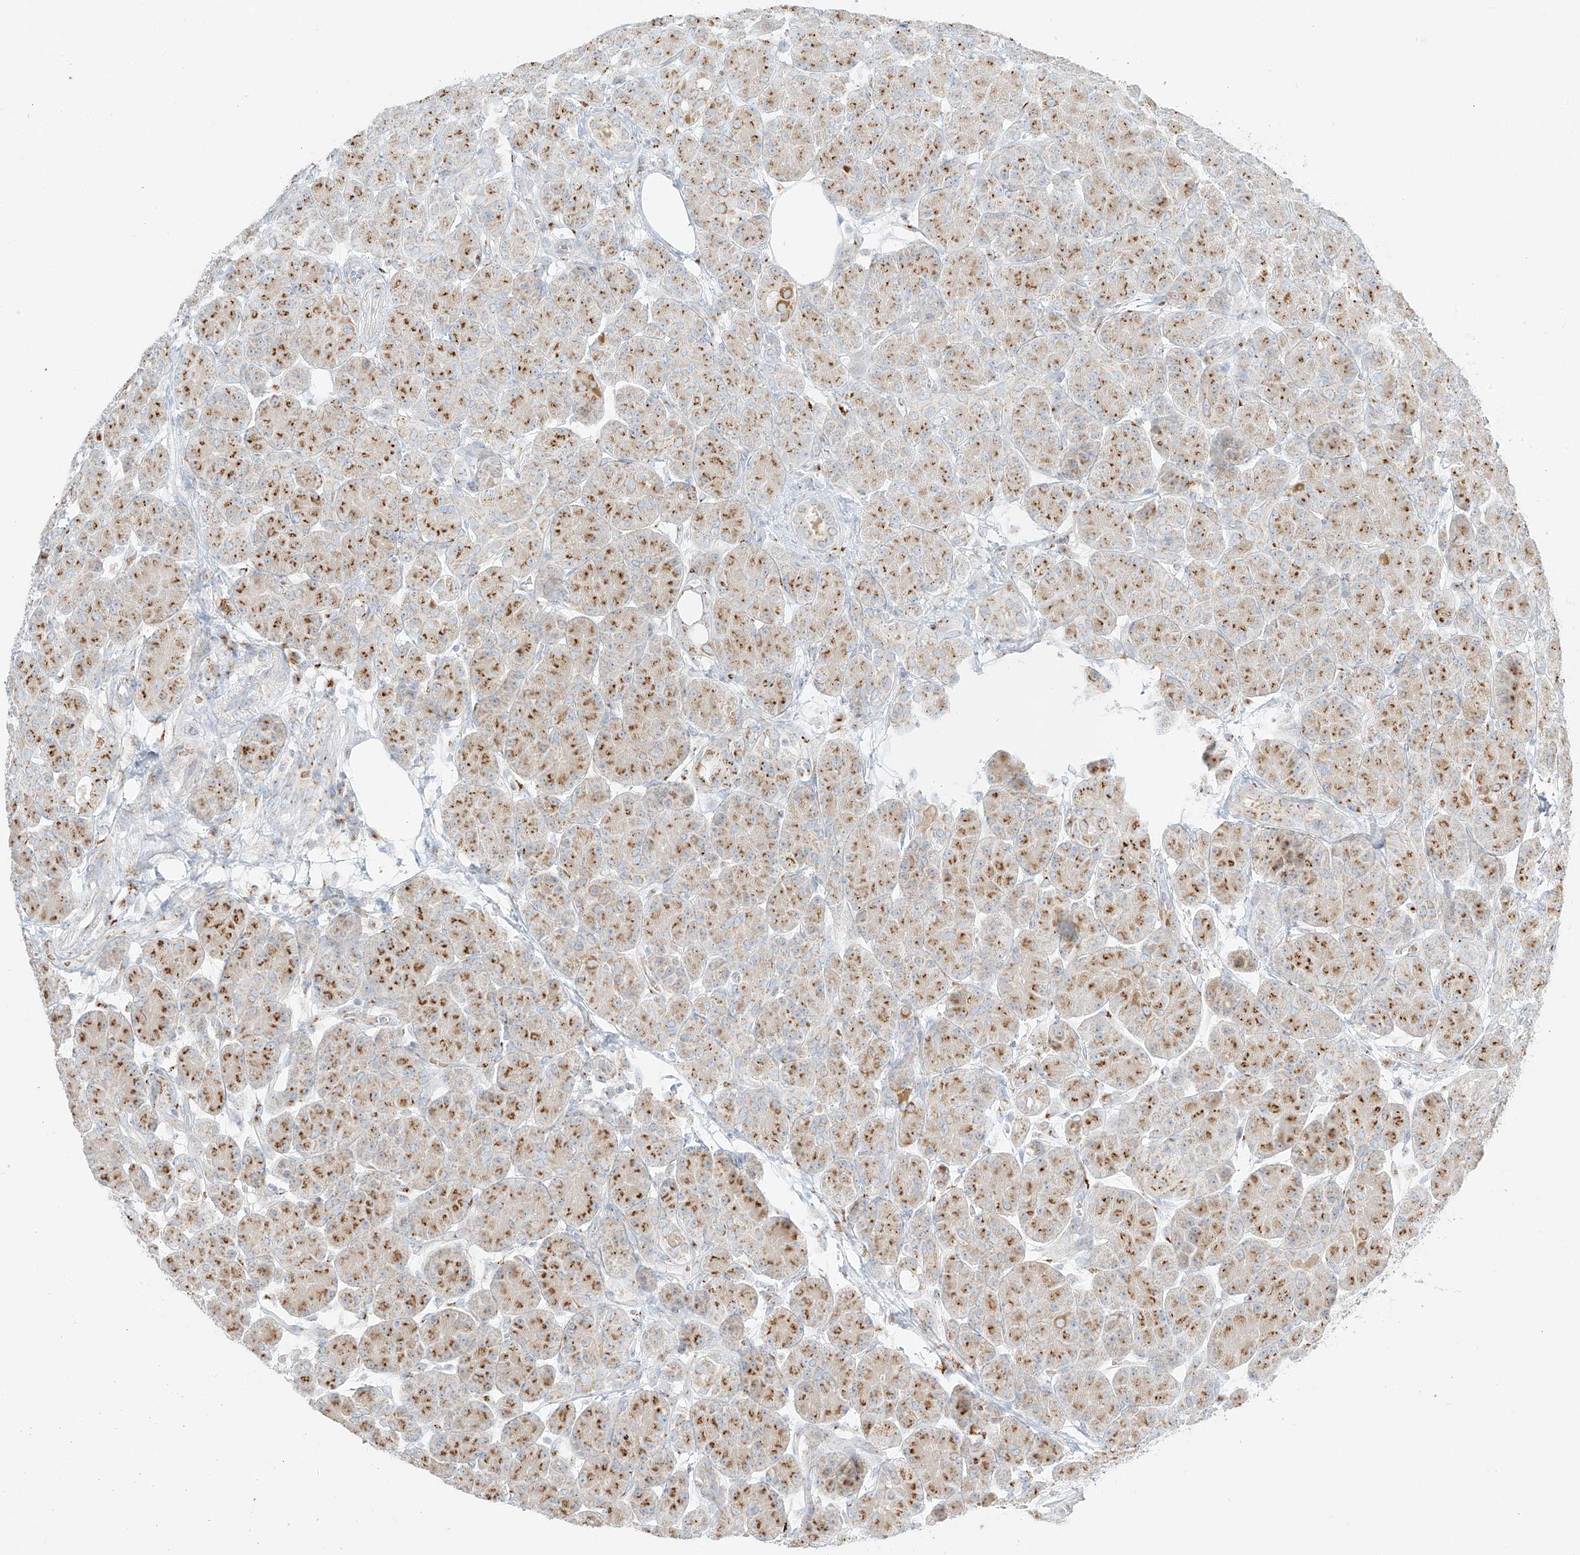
{"staining": {"intensity": "moderate", "quantity": ">75%", "location": "cytoplasmic/membranous"}, "tissue": "pancreas", "cell_type": "Exocrine glandular cells", "image_type": "normal", "snomed": [{"axis": "morphology", "description": "Normal tissue, NOS"}, {"axis": "topography", "description": "Pancreas"}], "caption": "Immunohistochemical staining of unremarkable human pancreas displays >75% levels of moderate cytoplasmic/membranous protein staining in about >75% of exocrine glandular cells. The protein of interest is shown in brown color, while the nuclei are stained blue.", "gene": "TMEM87B", "patient": {"sex": "male", "age": 63}}